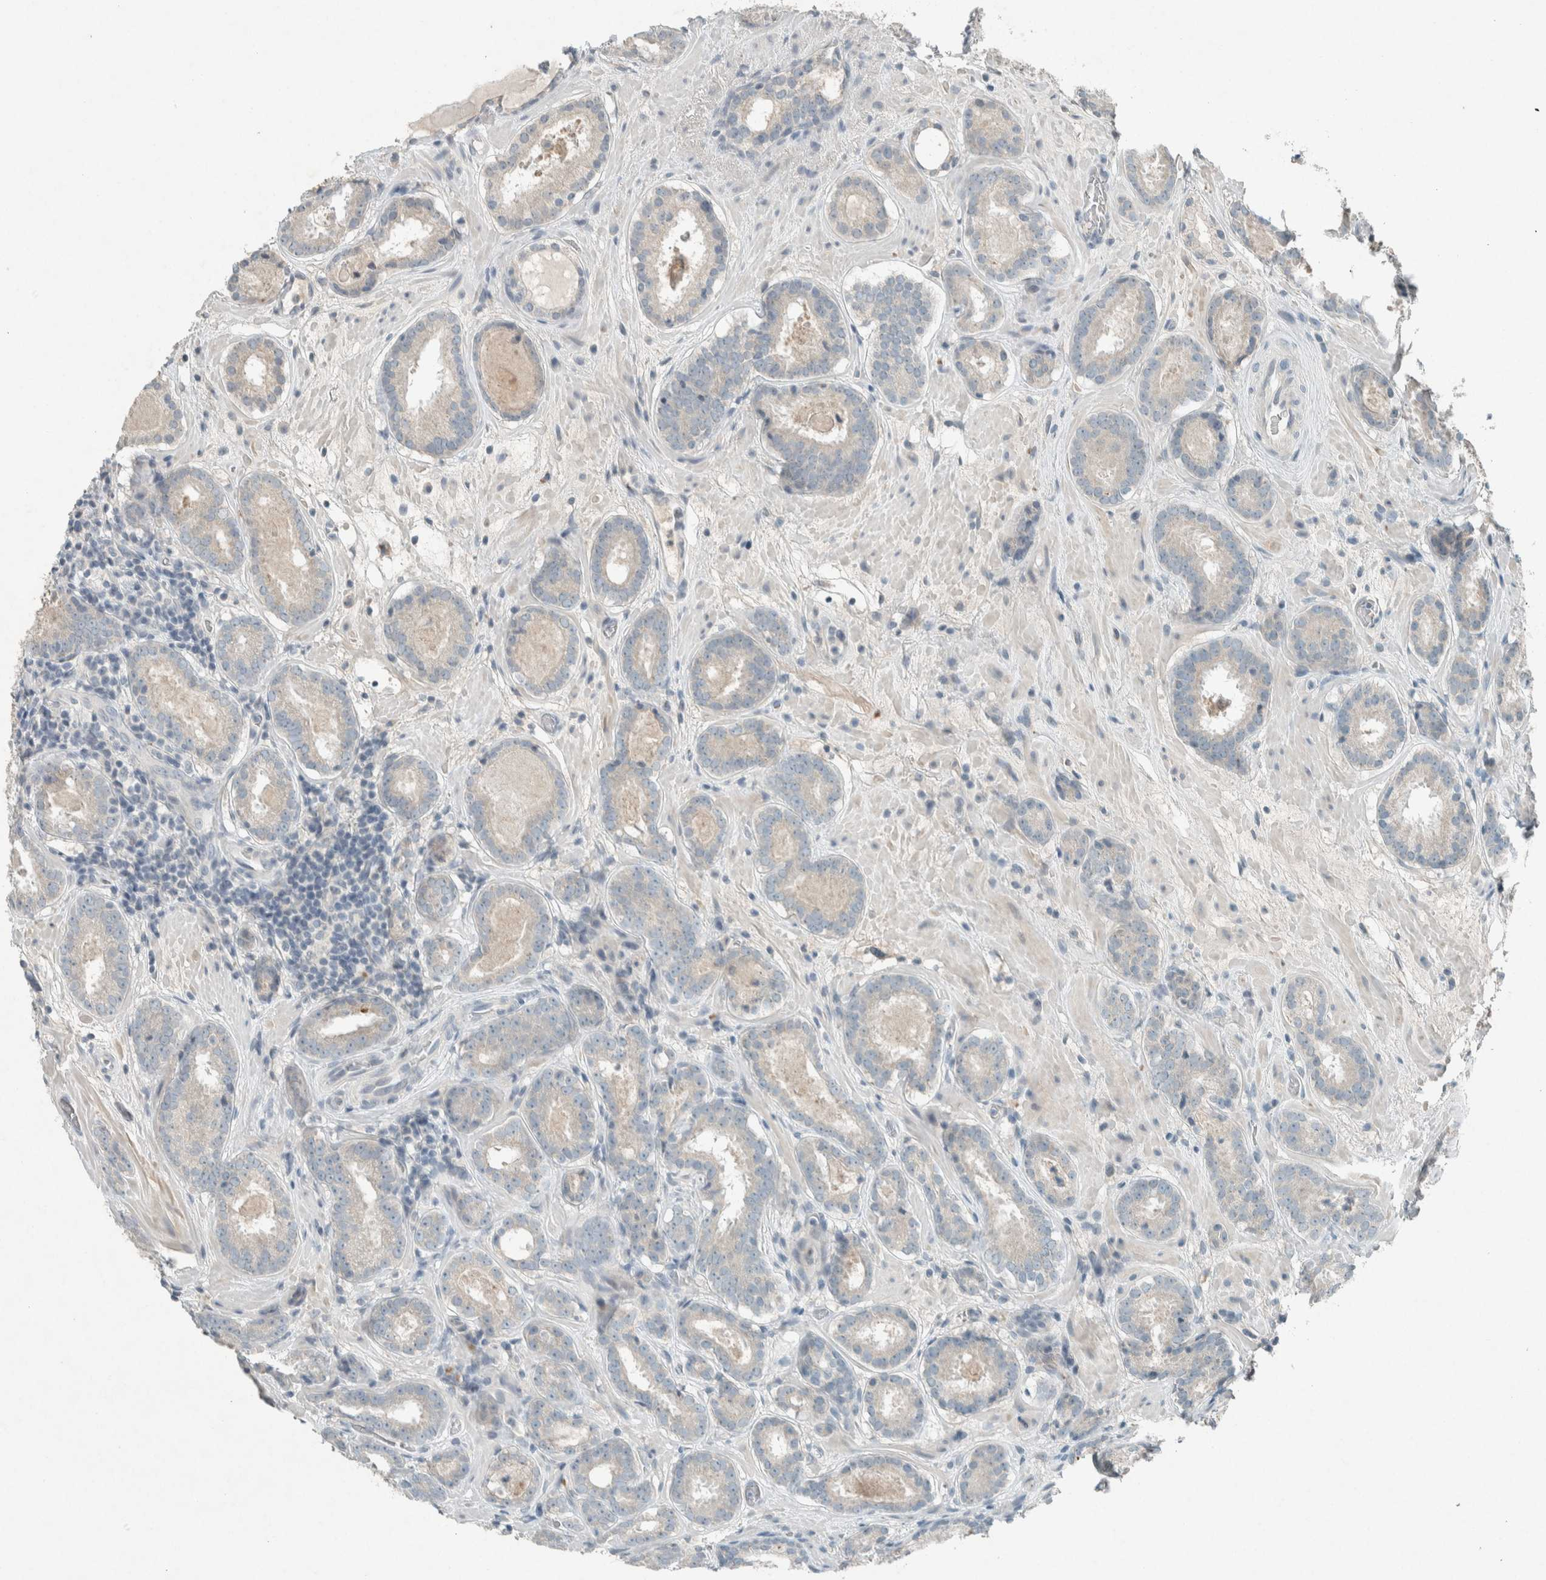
{"staining": {"intensity": "negative", "quantity": "none", "location": "none"}, "tissue": "prostate cancer", "cell_type": "Tumor cells", "image_type": "cancer", "snomed": [{"axis": "morphology", "description": "Adenocarcinoma, Low grade"}, {"axis": "topography", "description": "Prostate"}], "caption": "This is an IHC micrograph of prostate low-grade adenocarcinoma. There is no staining in tumor cells.", "gene": "CERCAM", "patient": {"sex": "male", "age": 69}}